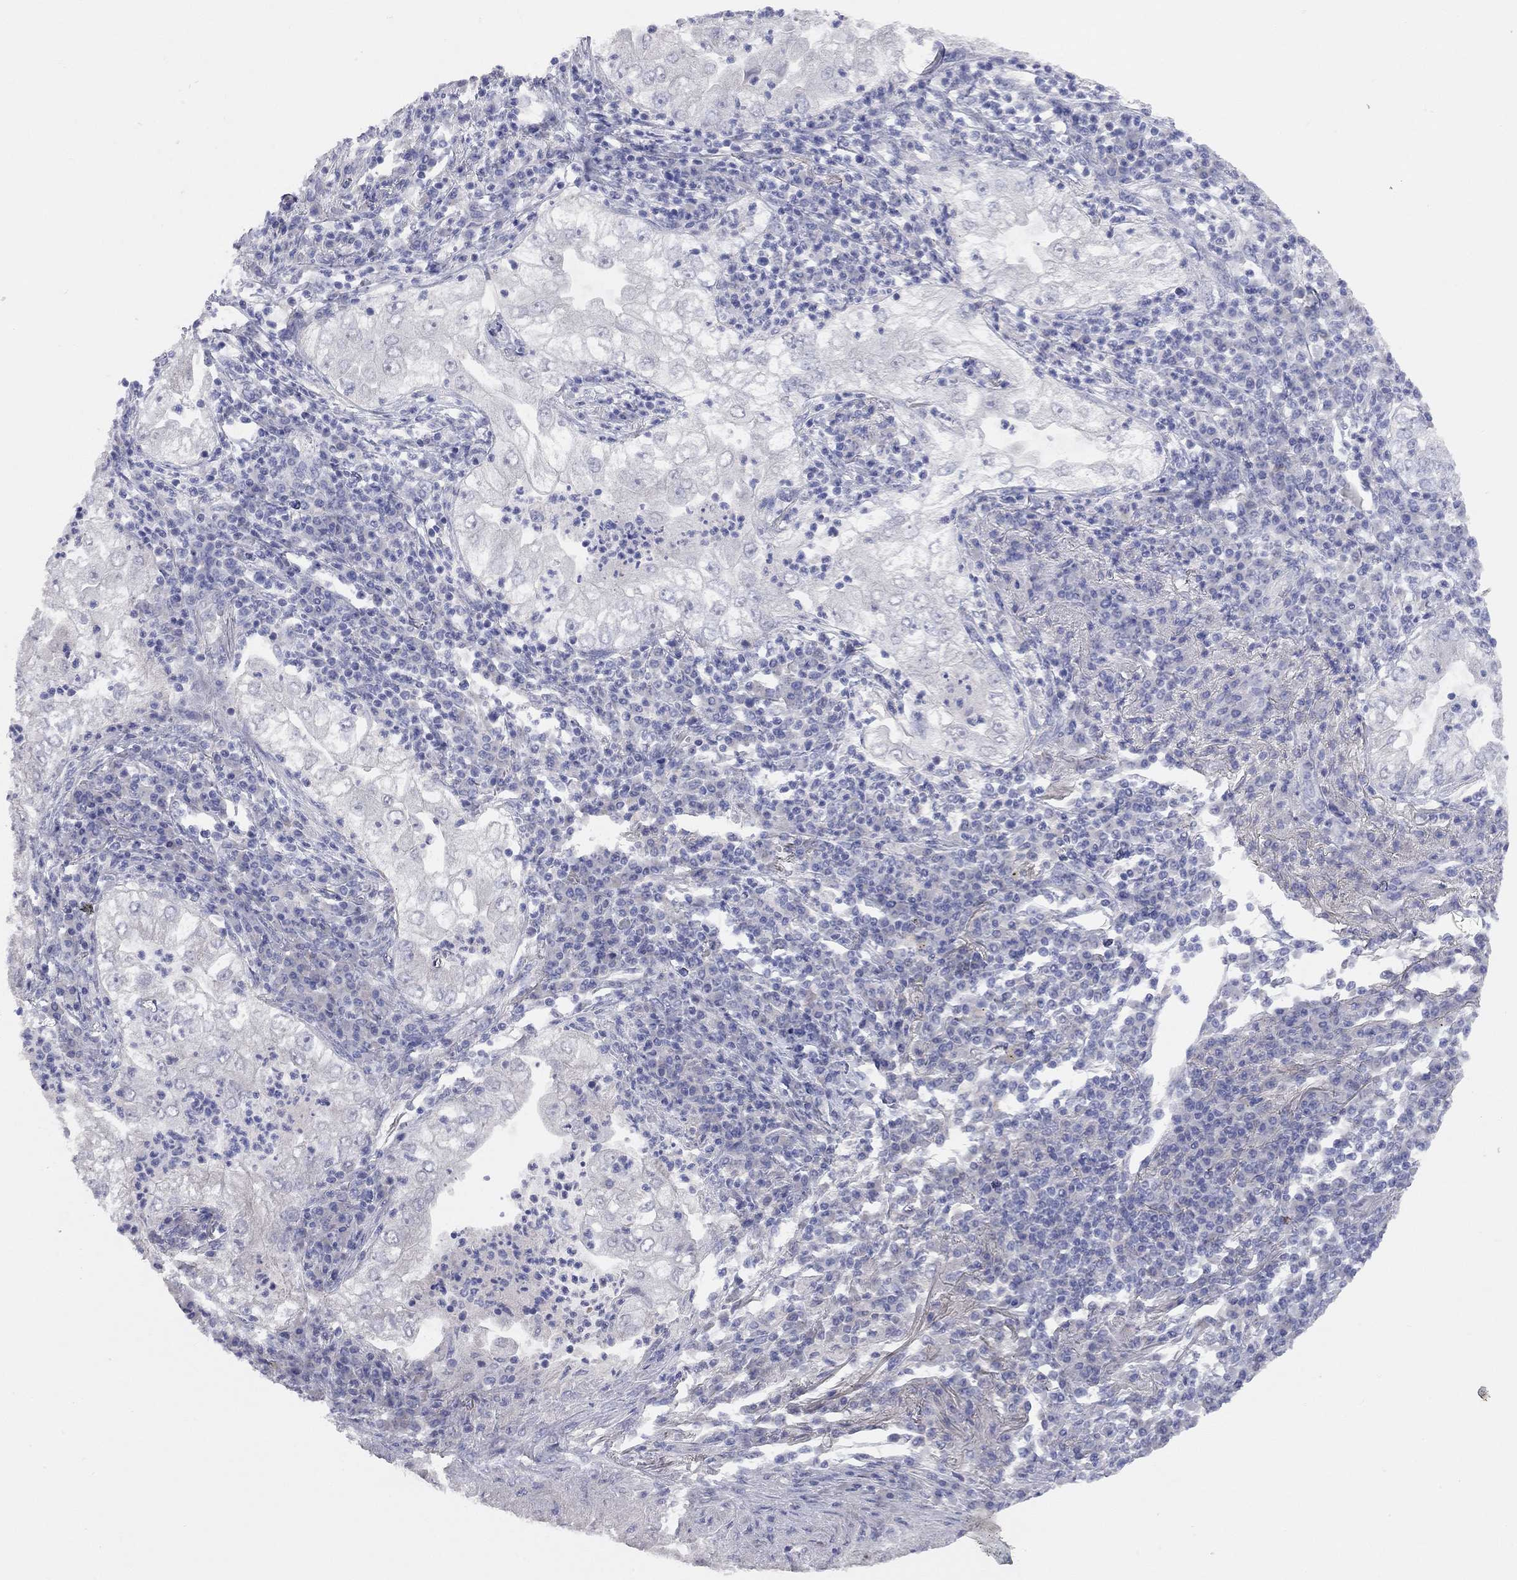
{"staining": {"intensity": "negative", "quantity": "none", "location": "none"}, "tissue": "lung cancer", "cell_type": "Tumor cells", "image_type": "cancer", "snomed": [{"axis": "morphology", "description": "Adenocarcinoma, NOS"}, {"axis": "topography", "description": "Lung"}], "caption": "Tumor cells are negative for protein expression in human lung cancer (adenocarcinoma).", "gene": "KCNB1", "patient": {"sex": "female", "age": 73}}